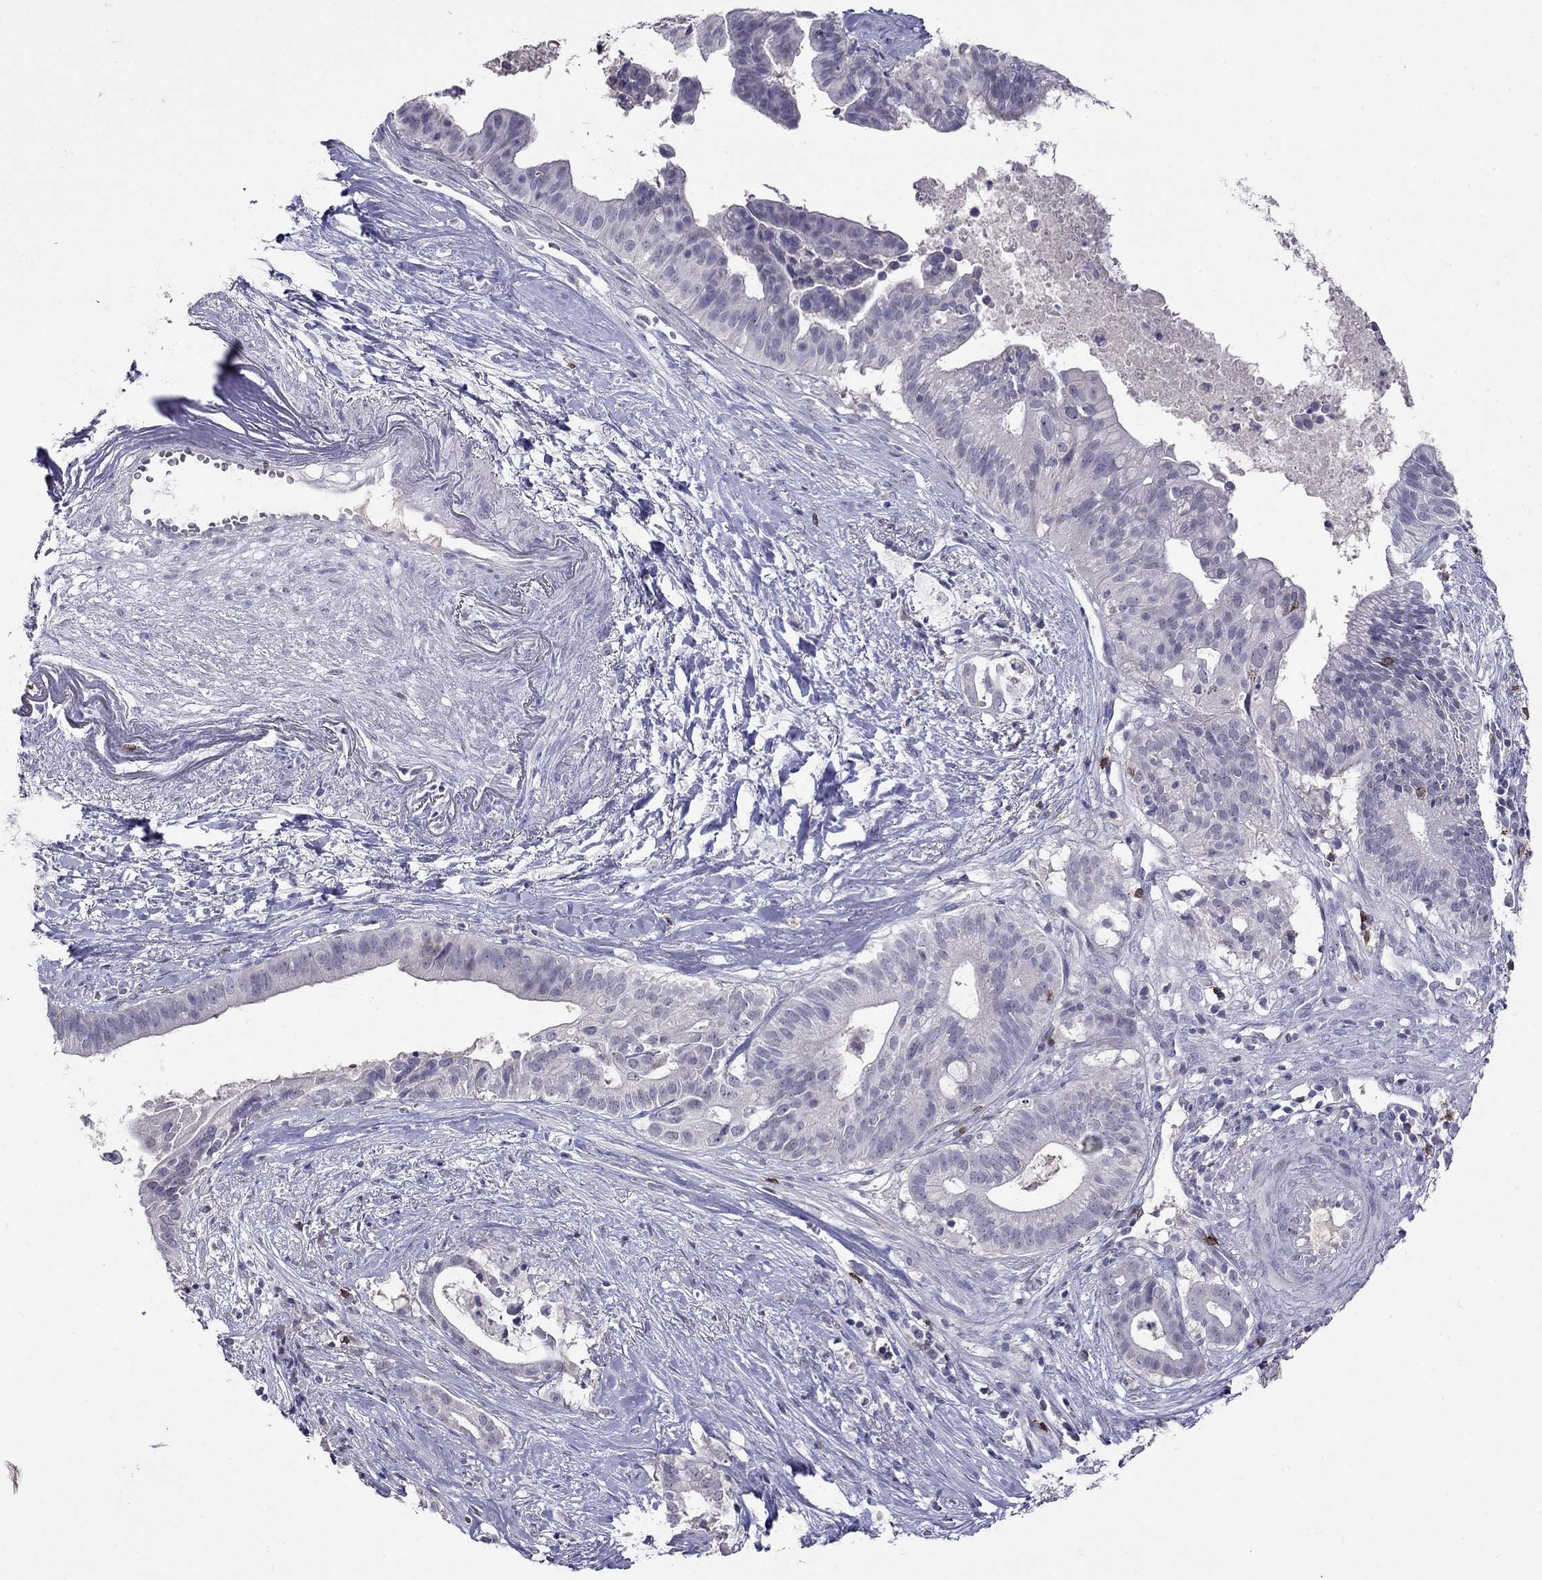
{"staining": {"intensity": "negative", "quantity": "none", "location": "none"}, "tissue": "pancreatic cancer", "cell_type": "Tumor cells", "image_type": "cancer", "snomed": [{"axis": "morphology", "description": "Adenocarcinoma, NOS"}, {"axis": "topography", "description": "Pancreas"}], "caption": "IHC of pancreatic cancer demonstrates no positivity in tumor cells. (IHC, brightfield microscopy, high magnification).", "gene": "CD8B", "patient": {"sex": "male", "age": 61}}